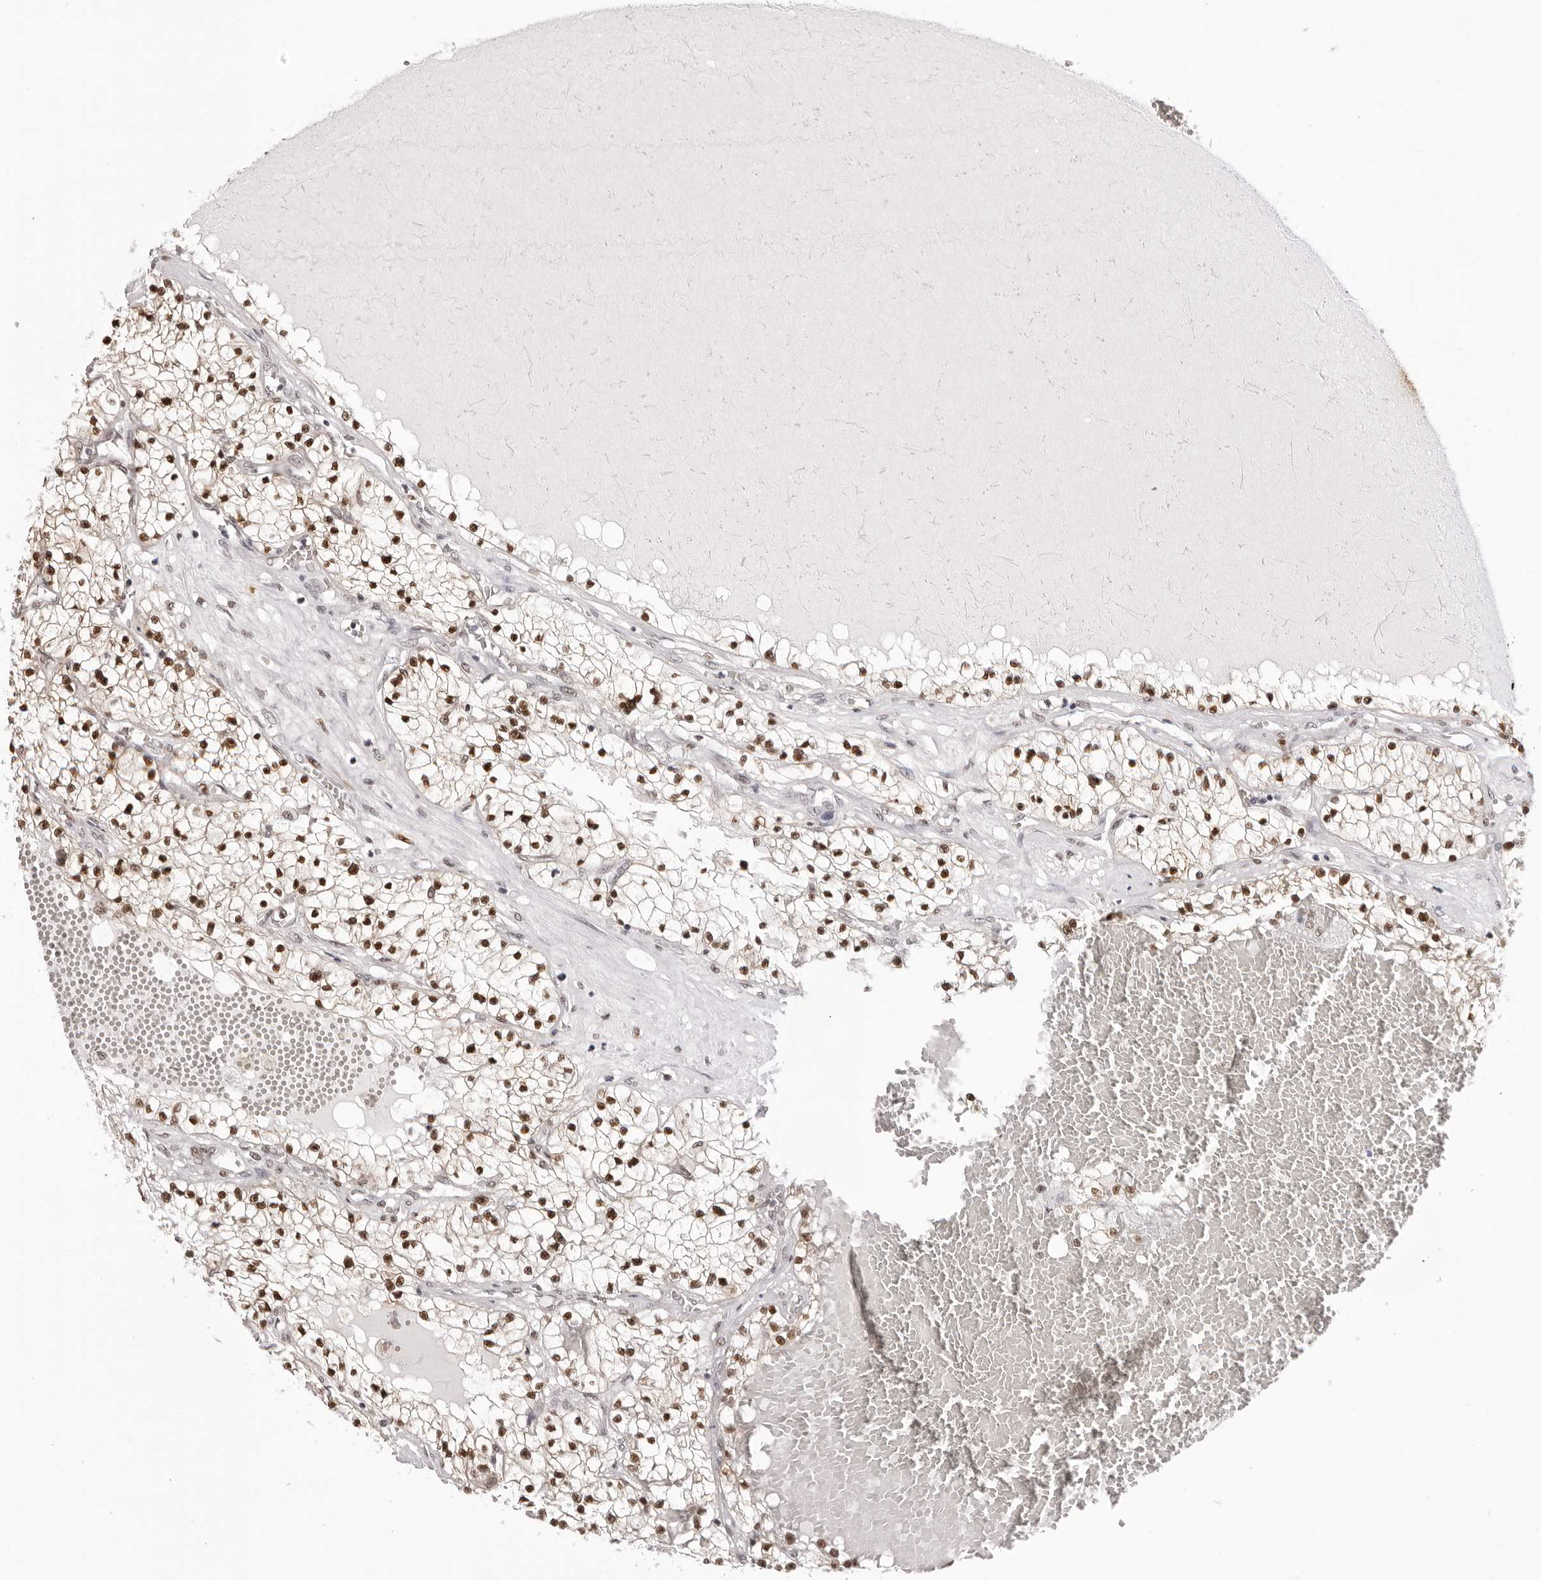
{"staining": {"intensity": "strong", "quantity": ">75%", "location": "nuclear"}, "tissue": "renal cancer", "cell_type": "Tumor cells", "image_type": "cancer", "snomed": [{"axis": "morphology", "description": "Normal tissue, NOS"}, {"axis": "morphology", "description": "Adenocarcinoma, NOS"}, {"axis": "topography", "description": "Kidney"}], "caption": "Renal cancer (adenocarcinoma) was stained to show a protein in brown. There is high levels of strong nuclear expression in approximately >75% of tumor cells. The staining is performed using DAB (3,3'-diaminobenzidine) brown chromogen to label protein expression. The nuclei are counter-stained blue using hematoxylin.", "gene": "HSPA4", "patient": {"sex": "male", "age": 68}}